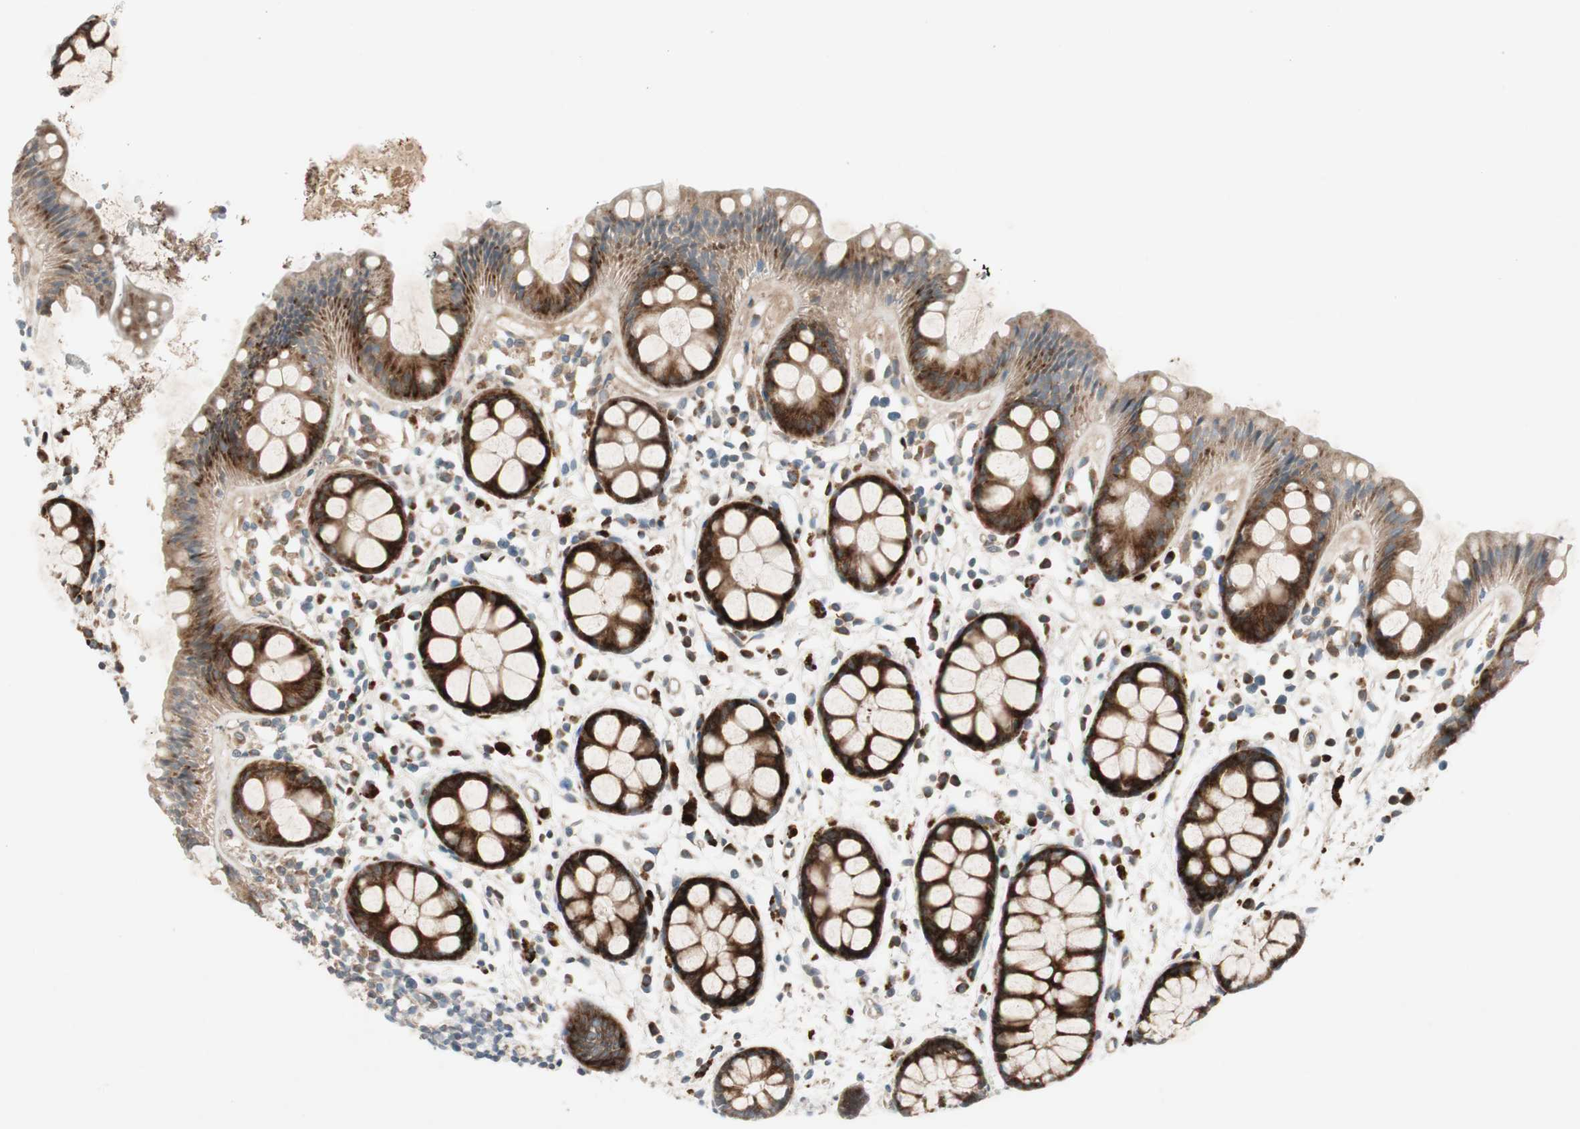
{"staining": {"intensity": "strong", "quantity": ">75%", "location": "cytoplasmic/membranous"}, "tissue": "rectum", "cell_type": "Glandular cells", "image_type": "normal", "snomed": [{"axis": "morphology", "description": "Normal tissue, NOS"}, {"axis": "topography", "description": "Rectum"}], "caption": "This histopathology image reveals IHC staining of unremarkable rectum, with high strong cytoplasmic/membranous positivity in approximately >75% of glandular cells.", "gene": "APOO", "patient": {"sex": "female", "age": 66}}